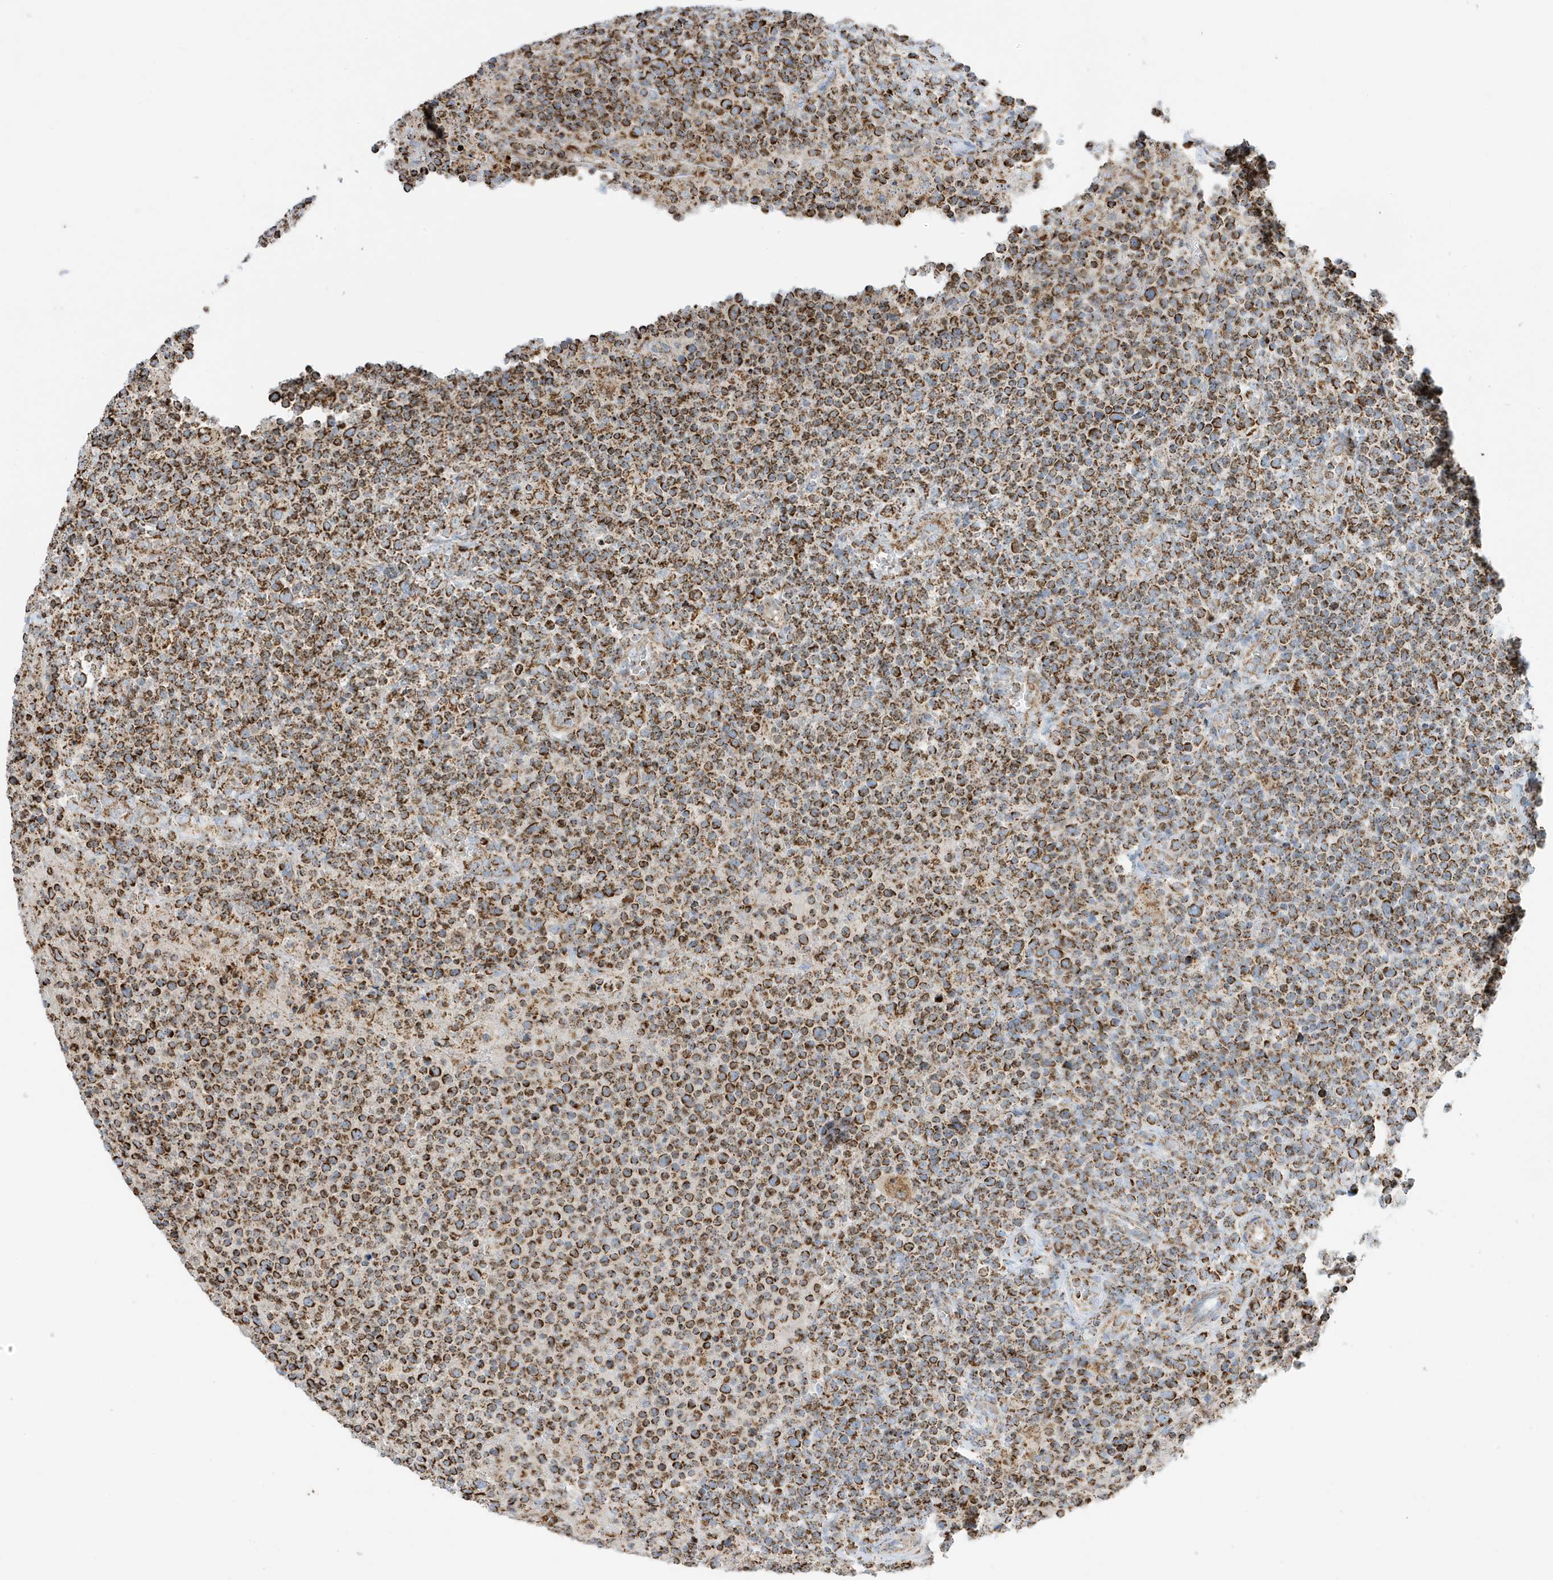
{"staining": {"intensity": "strong", "quantity": ">75%", "location": "cytoplasmic/membranous"}, "tissue": "lymphoma", "cell_type": "Tumor cells", "image_type": "cancer", "snomed": [{"axis": "morphology", "description": "Malignant lymphoma, non-Hodgkin's type, High grade"}, {"axis": "topography", "description": "Lymph node"}], "caption": "Protein expression analysis of human malignant lymphoma, non-Hodgkin's type (high-grade) reveals strong cytoplasmic/membranous expression in about >75% of tumor cells. The staining was performed using DAB (3,3'-diaminobenzidine), with brown indicating positive protein expression. Nuclei are stained blue with hematoxylin.", "gene": "ATP5ME", "patient": {"sex": "male", "age": 61}}